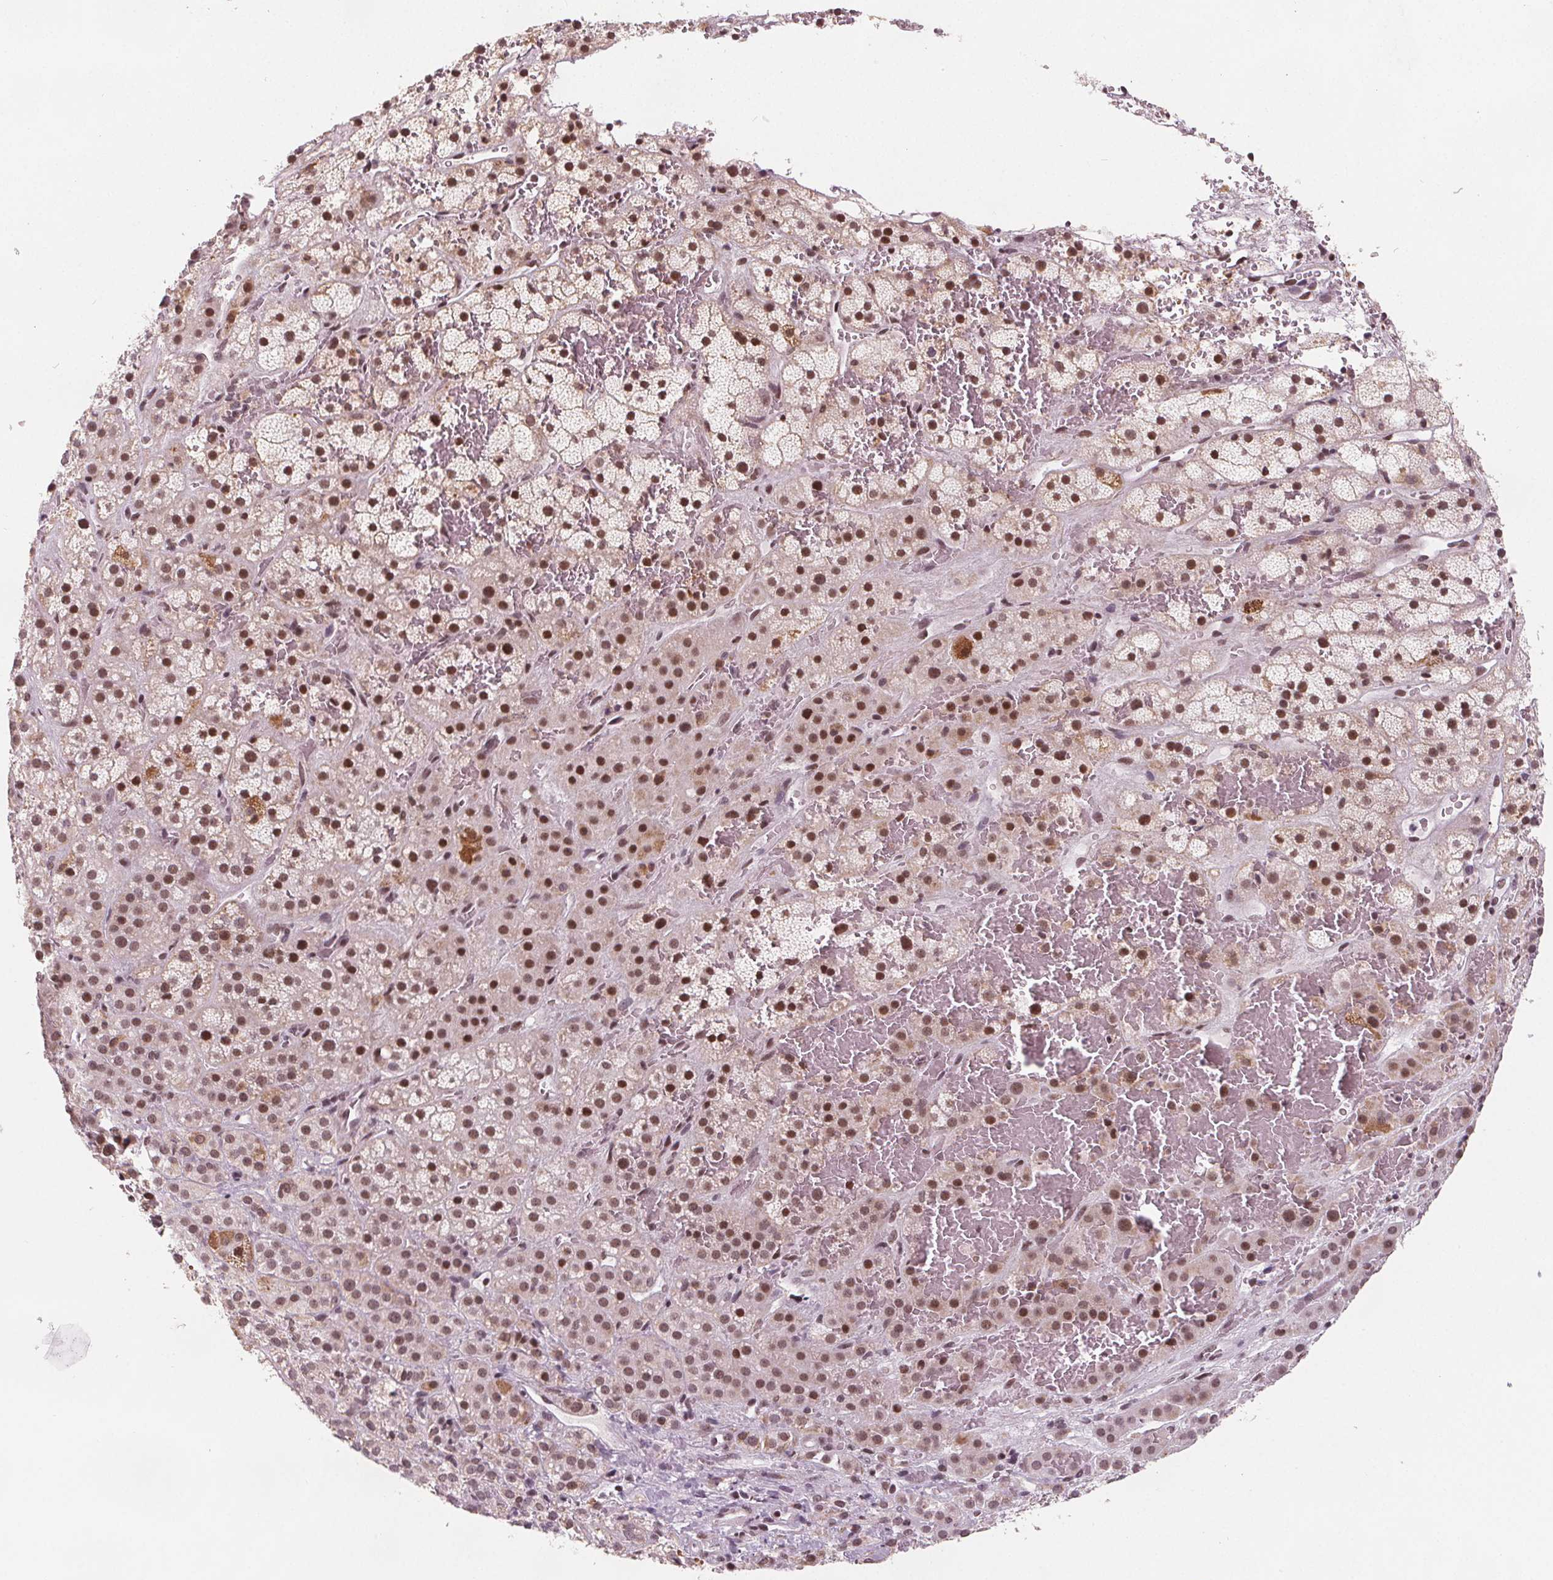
{"staining": {"intensity": "moderate", "quantity": ">75%", "location": "cytoplasmic/membranous,nuclear"}, "tissue": "adrenal gland", "cell_type": "Glandular cells", "image_type": "normal", "snomed": [{"axis": "morphology", "description": "Normal tissue, NOS"}, {"axis": "topography", "description": "Adrenal gland"}], "caption": "A high-resolution histopathology image shows immunohistochemistry (IHC) staining of normal adrenal gland, which displays moderate cytoplasmic/membranous,nuclear staining in about >75% of glandular cells. The staining was performed using DAB (3,3'-diaminobenzidine), with brown indicating positive protein expression. Nuclei are stained blue with hematoxylin.", "gene": "DPM2", "patient": {"sex": "male", "age": 57}}